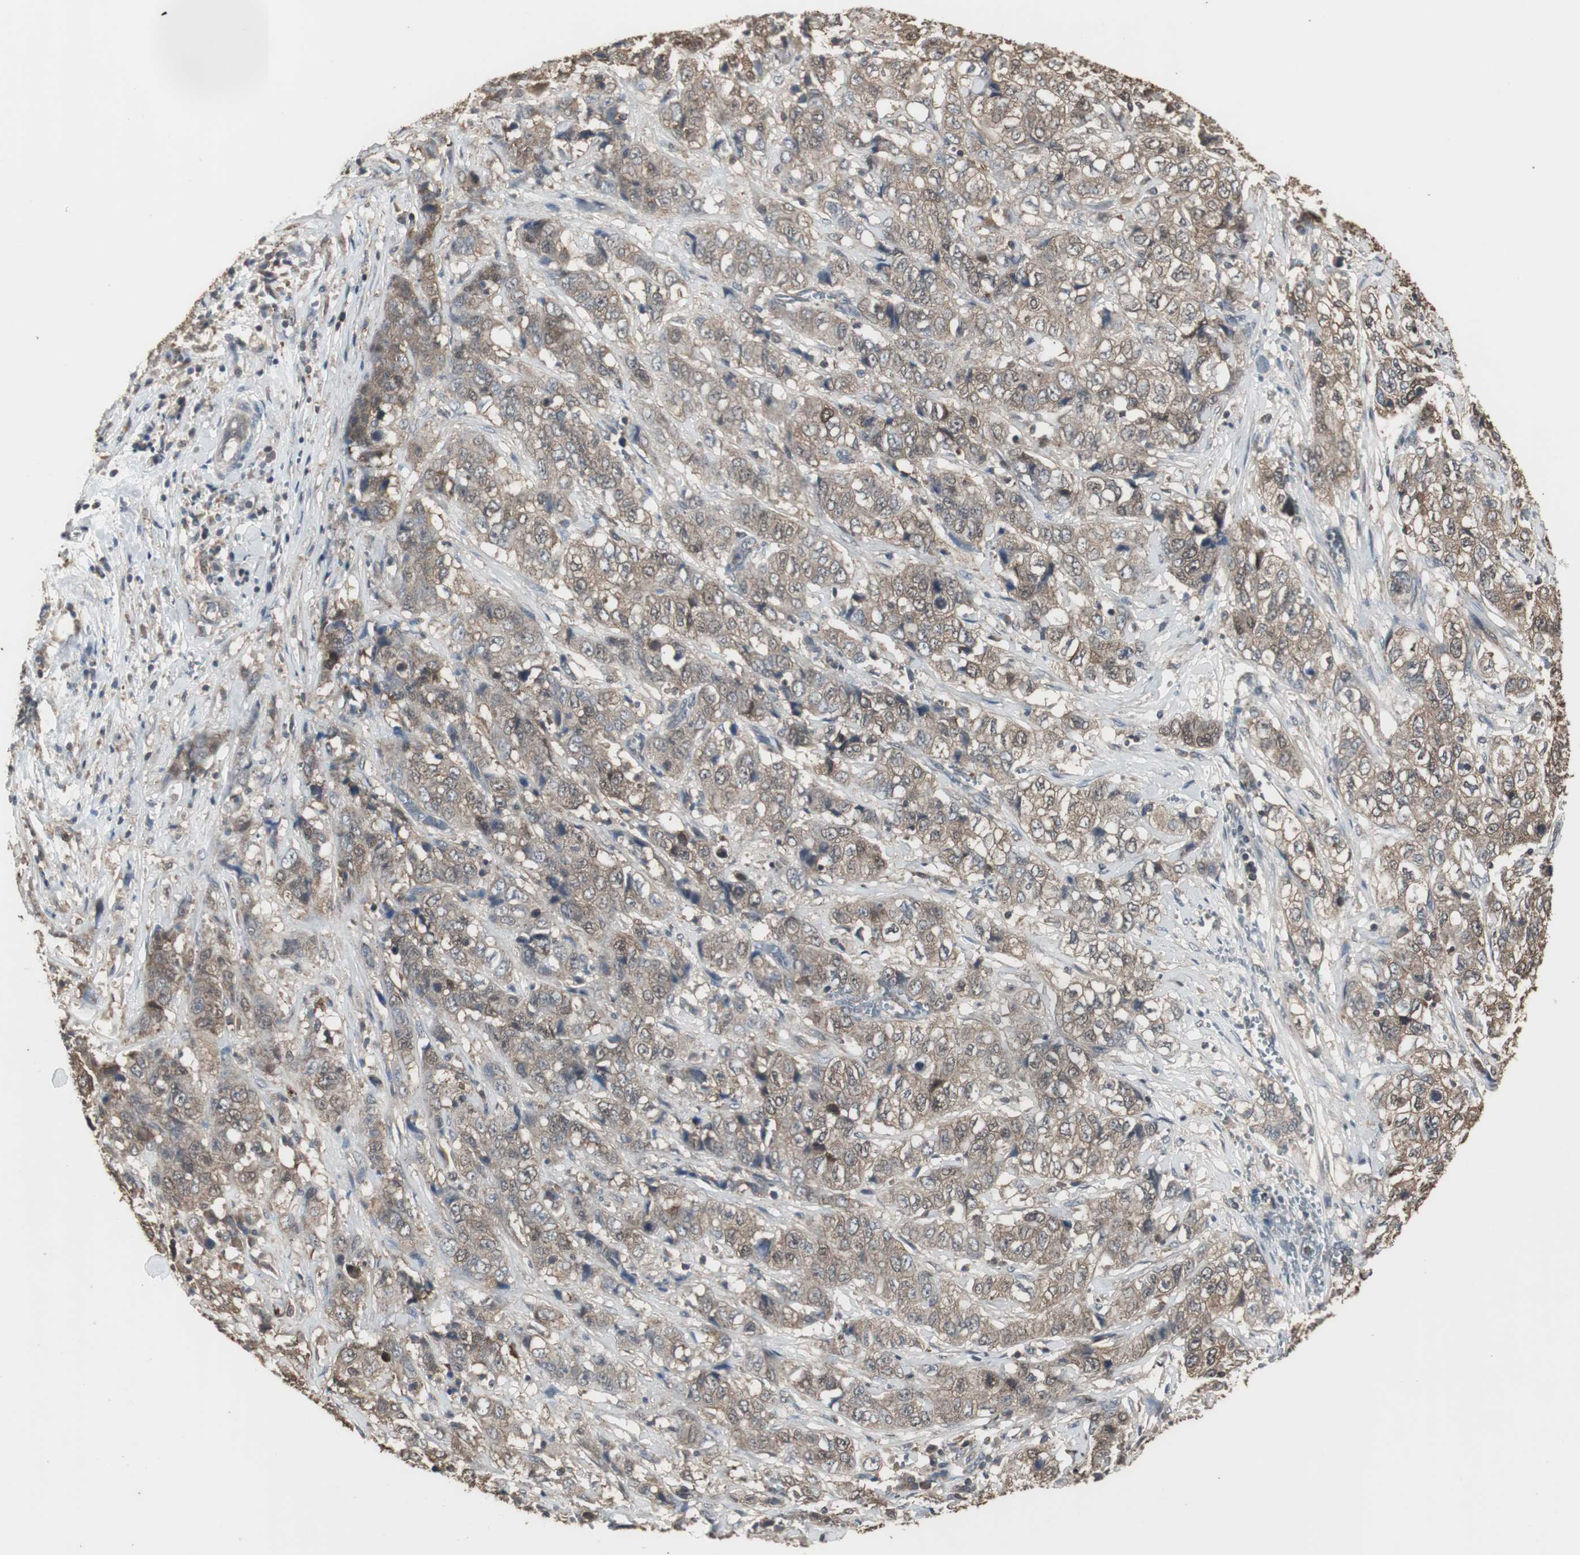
{"staining": {"intensity": "weak", "quantity": ">75%", "location": "cytoplasmic/membranous"}, "tissue": "stomach cancer", "cell_type": "Tumor cells", "image_type": "cancer", "snomed": [{"axis": "morphology", "description": "Adenocarcinoma, NOS"}, {"axis": "topography", "description": "Stomach"}], "caption": "Stomach cancer stained with a protein marker displays weak staining in tumor cells.", "gene": "HPRT1", "patient": {"sex": "male", "age": 48}}